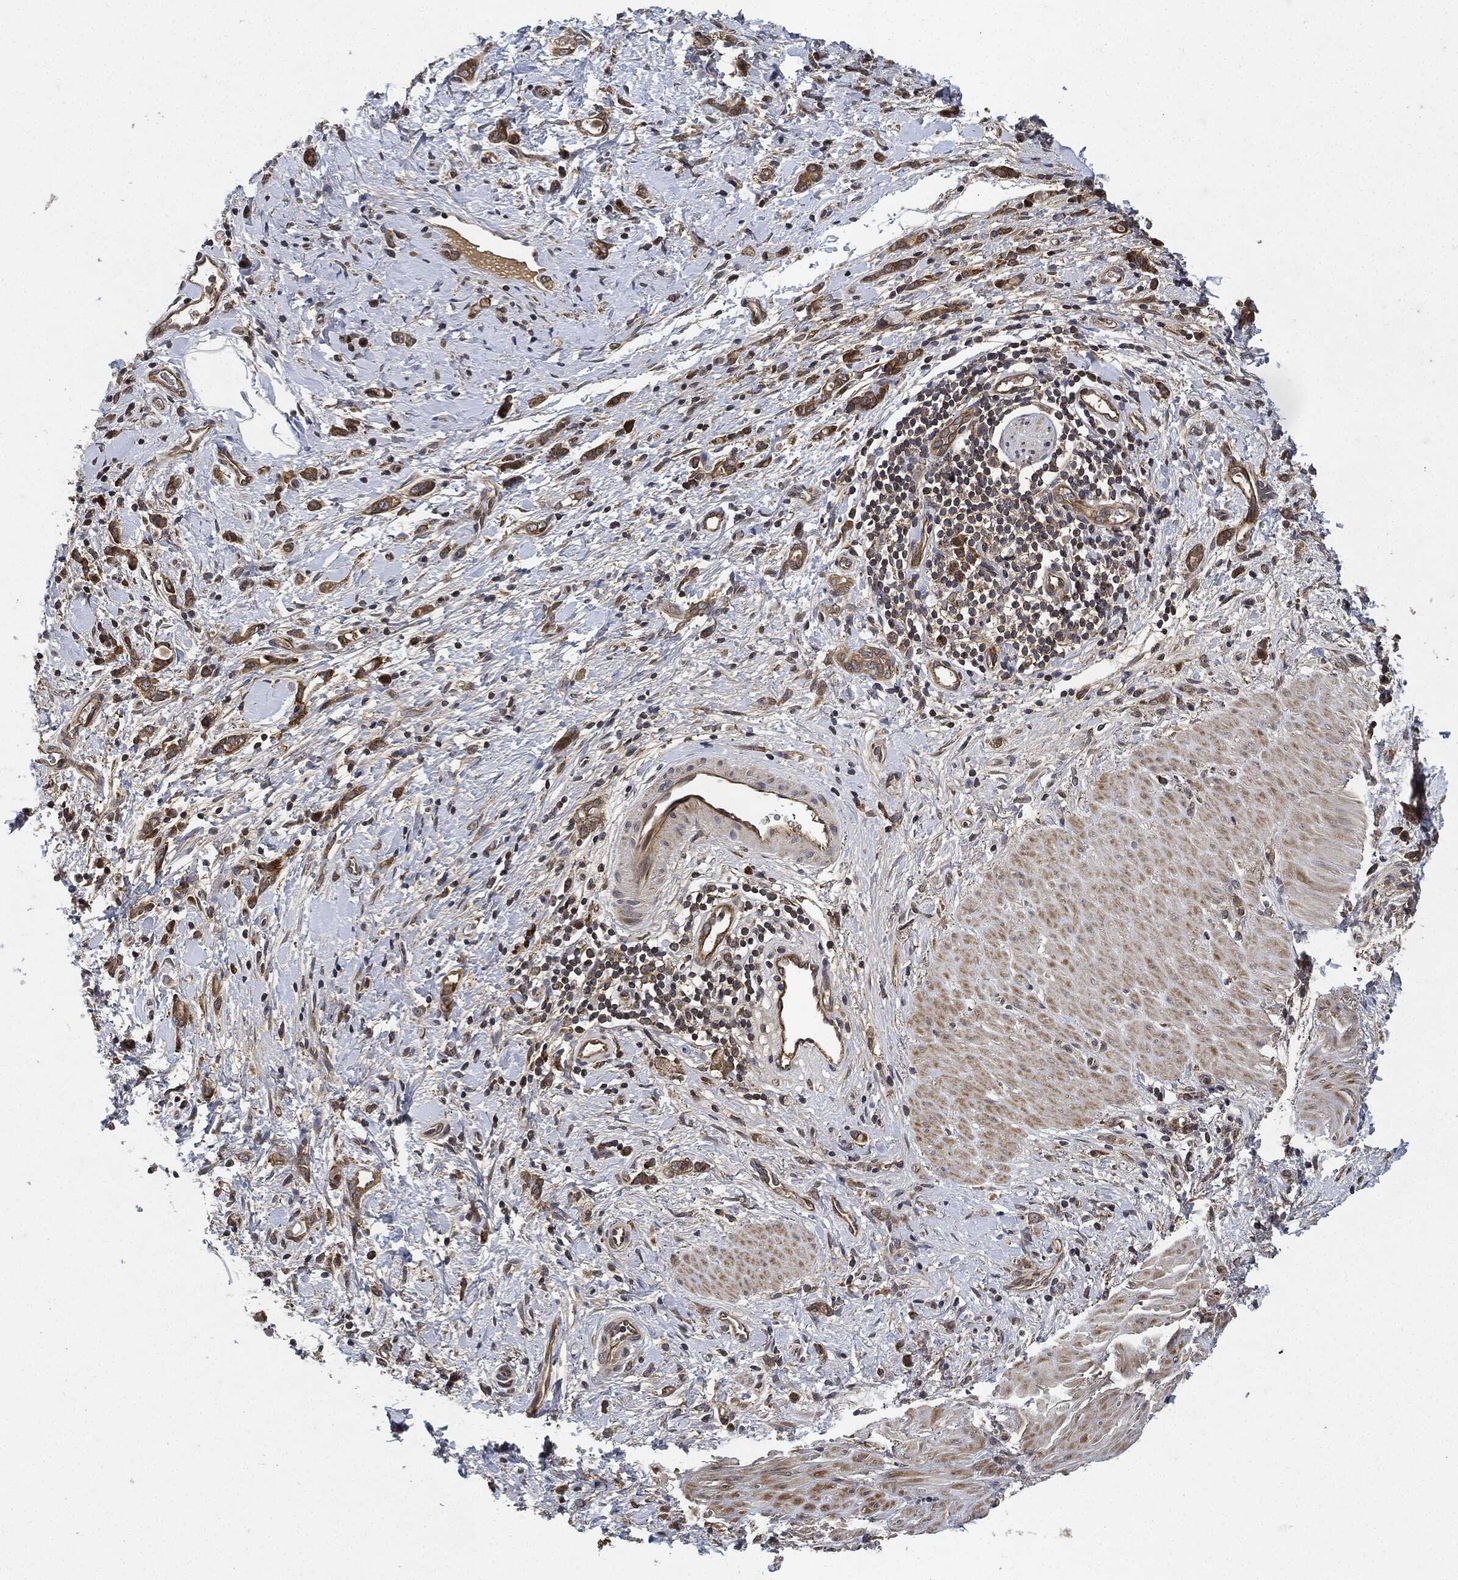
{"staining": {"intensity": "moderate", "quantity": "25%-75%", "location": "cytoplasmic/membranous"}, "tissue": "stomach cancer", "cell_type": "Tumor cells", "image_type": "cancer", "snomed": [{"axis": "morphology", "description": "Normal tissue, NOS"}, {"axis": "morphology", "description": "Adenocarcinoma, NOS"}, {"axis": "topography", "description": "Stomach"}], "caption": "This photomicrograph exhibits IHC staining of human stomach cancer (adenocarcinoma), with medium moderate cytoplasmic/membranous positivity in approximately 25%-75% of tumor cells.", "gene": "MLST8", "patient": {"sex": "male", "age": 67}}